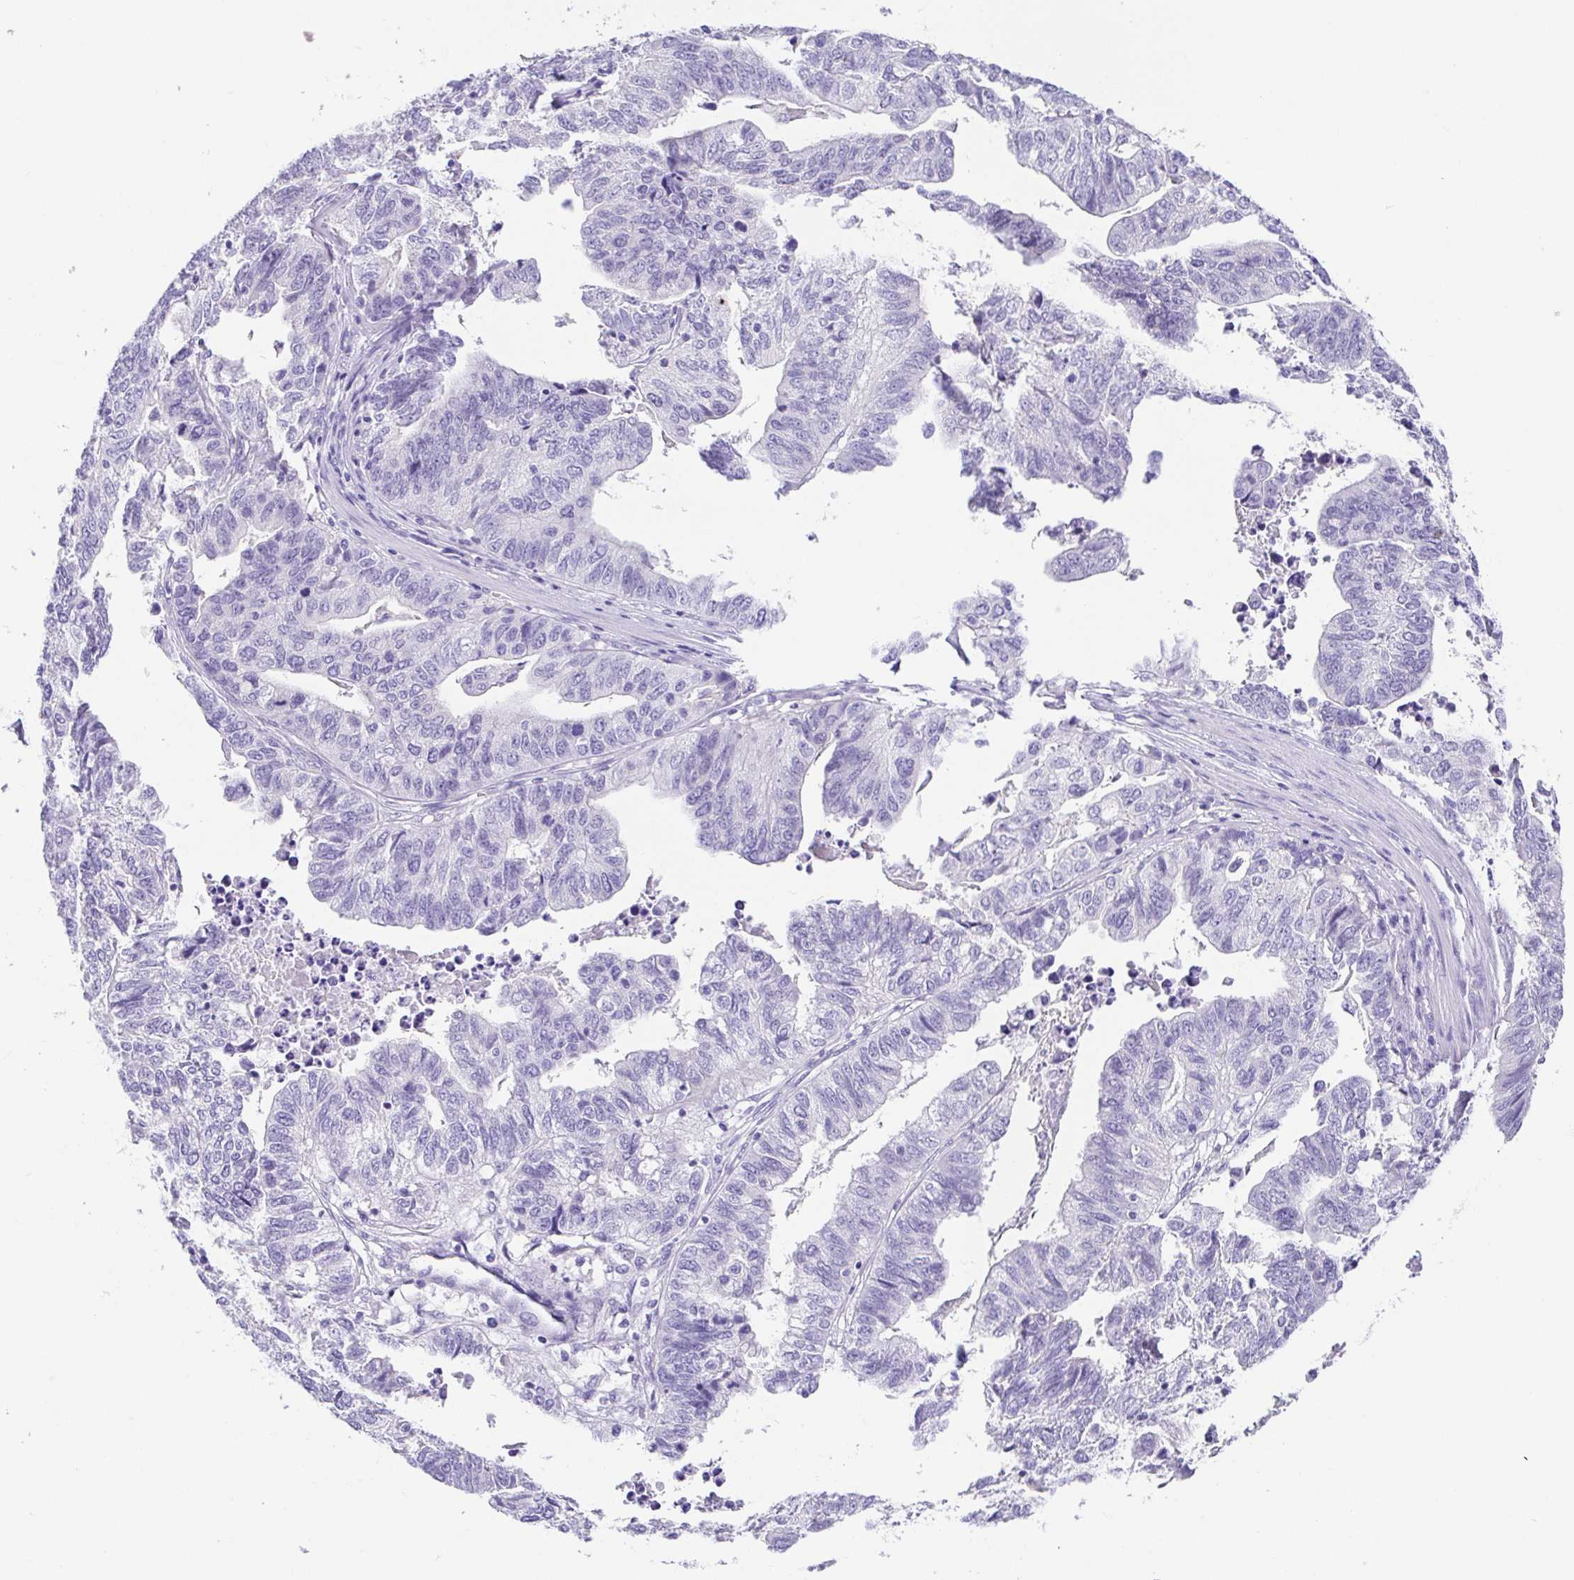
{"staining": {"intensity": "negative", "quantity": "none", "location": "none"}, "tissue": "stomach cancer", "cell_type": "Tumor cells", "image_type": "cancer", "snomed": [{"axis": "morphology", "description": "Adenocarcinoma, NOS"}, {"axis": "topography", "description": "Stomach, upper"}], "caption": "High magnification brightfield microscopy of adenocarcinoma (stomach) stained with DAB (brown) and counterstained with hematoxylin (blue): tumor cells show no significant staining. (DAB (3,3'-diaminobenzidine) IHC with hematoxylin counter stain).", "gene": "SPATA4", "patient": {"sex": "female", "age": 67}}